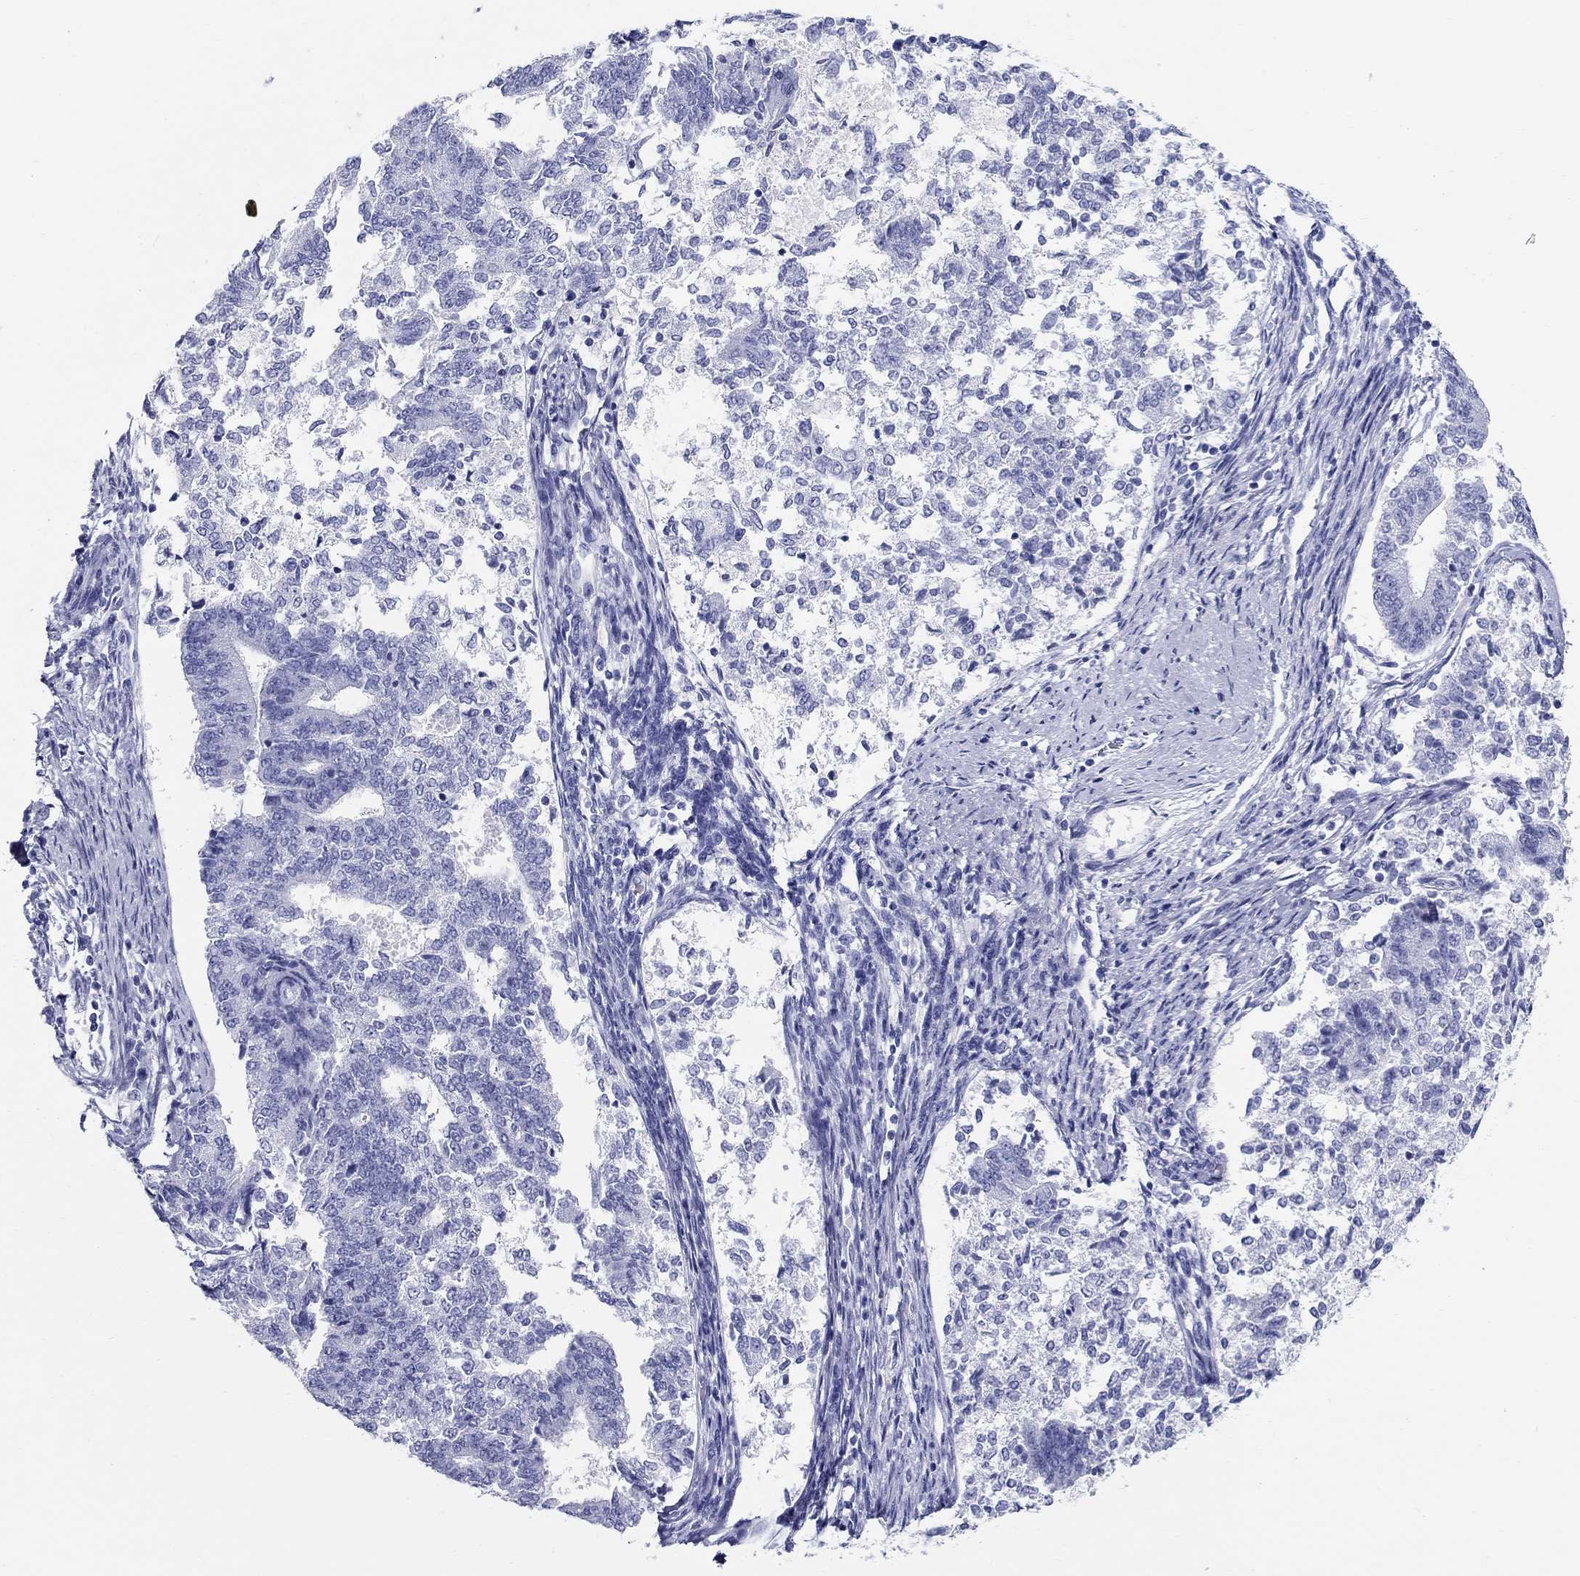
{"staining": {"intensity": "negative", "quantity": "none", "location": "none"}, "tissue": "endometrial cancer", "cell_type": "Tumor cells", "image_type": "cancer", "snomed": [{"axis": "morphology", "description": "Adenocarcinoma, NOS"}, {"axis": "topography", "description": "Endometrium"}], "caption": "Tumor cells show no significant staining in adenocarcinoma (endometrial). The staining is performed using DAB brown chromogen with nuclei counter-stained in using hematoxylin.", "gene": "LAMP5", "patient": {"sex": "female", "age": 65}}